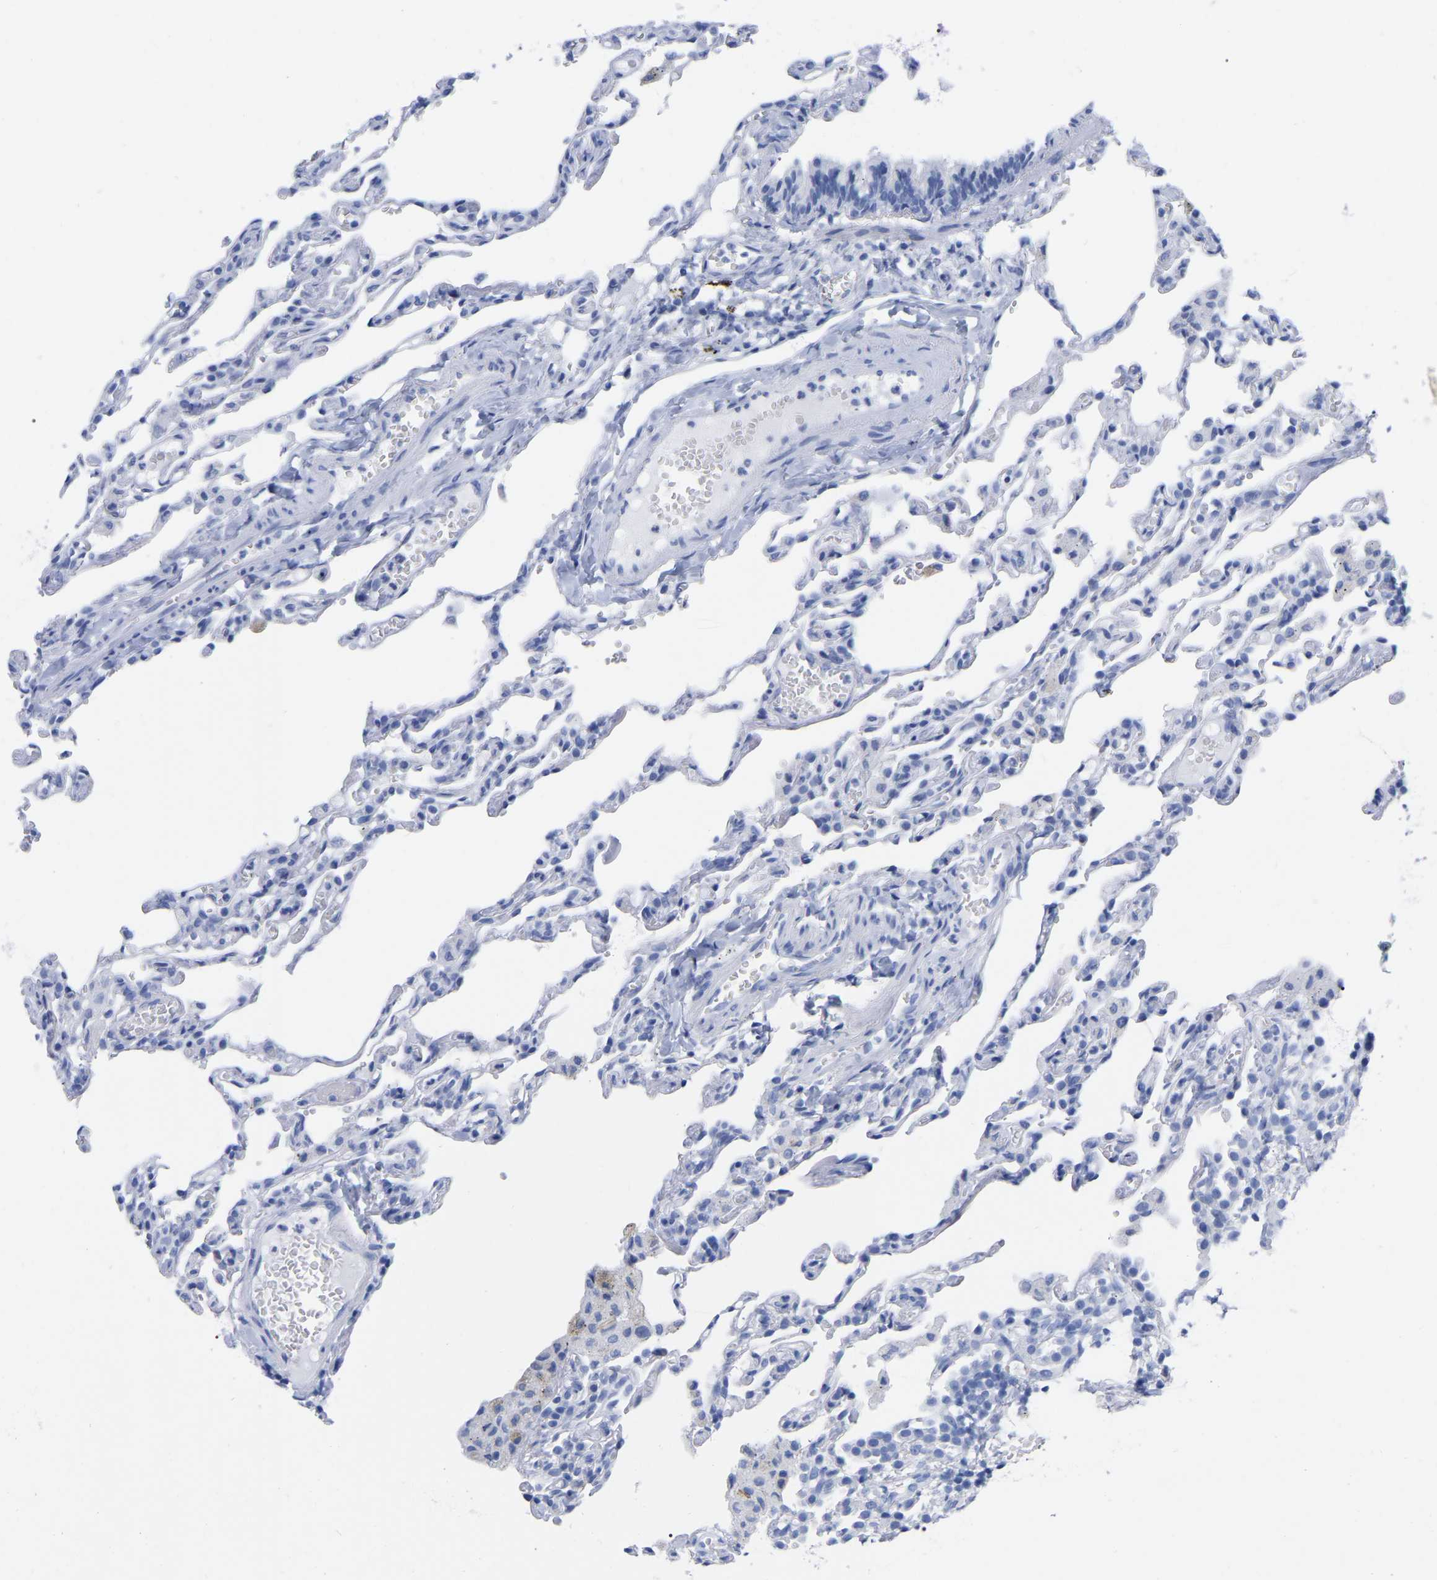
{"staining": {"intensity": "negative", "quantity": "none", "location": "none"}, "tissue": "lung", "cell_type": "Alveolar cells", "image_type": "normal", "snomed": [{"axis": "morphology", "description": "Normal tissue, NOS"}, {"axis": "topography", "description": "Lung"}], "caption": "Immunohistochemical staining of unremarkable lung reveals no significant staining in alveolar cells.", "gene": "HAPLN1", "patient": {"sex": "male", "age": 21}}